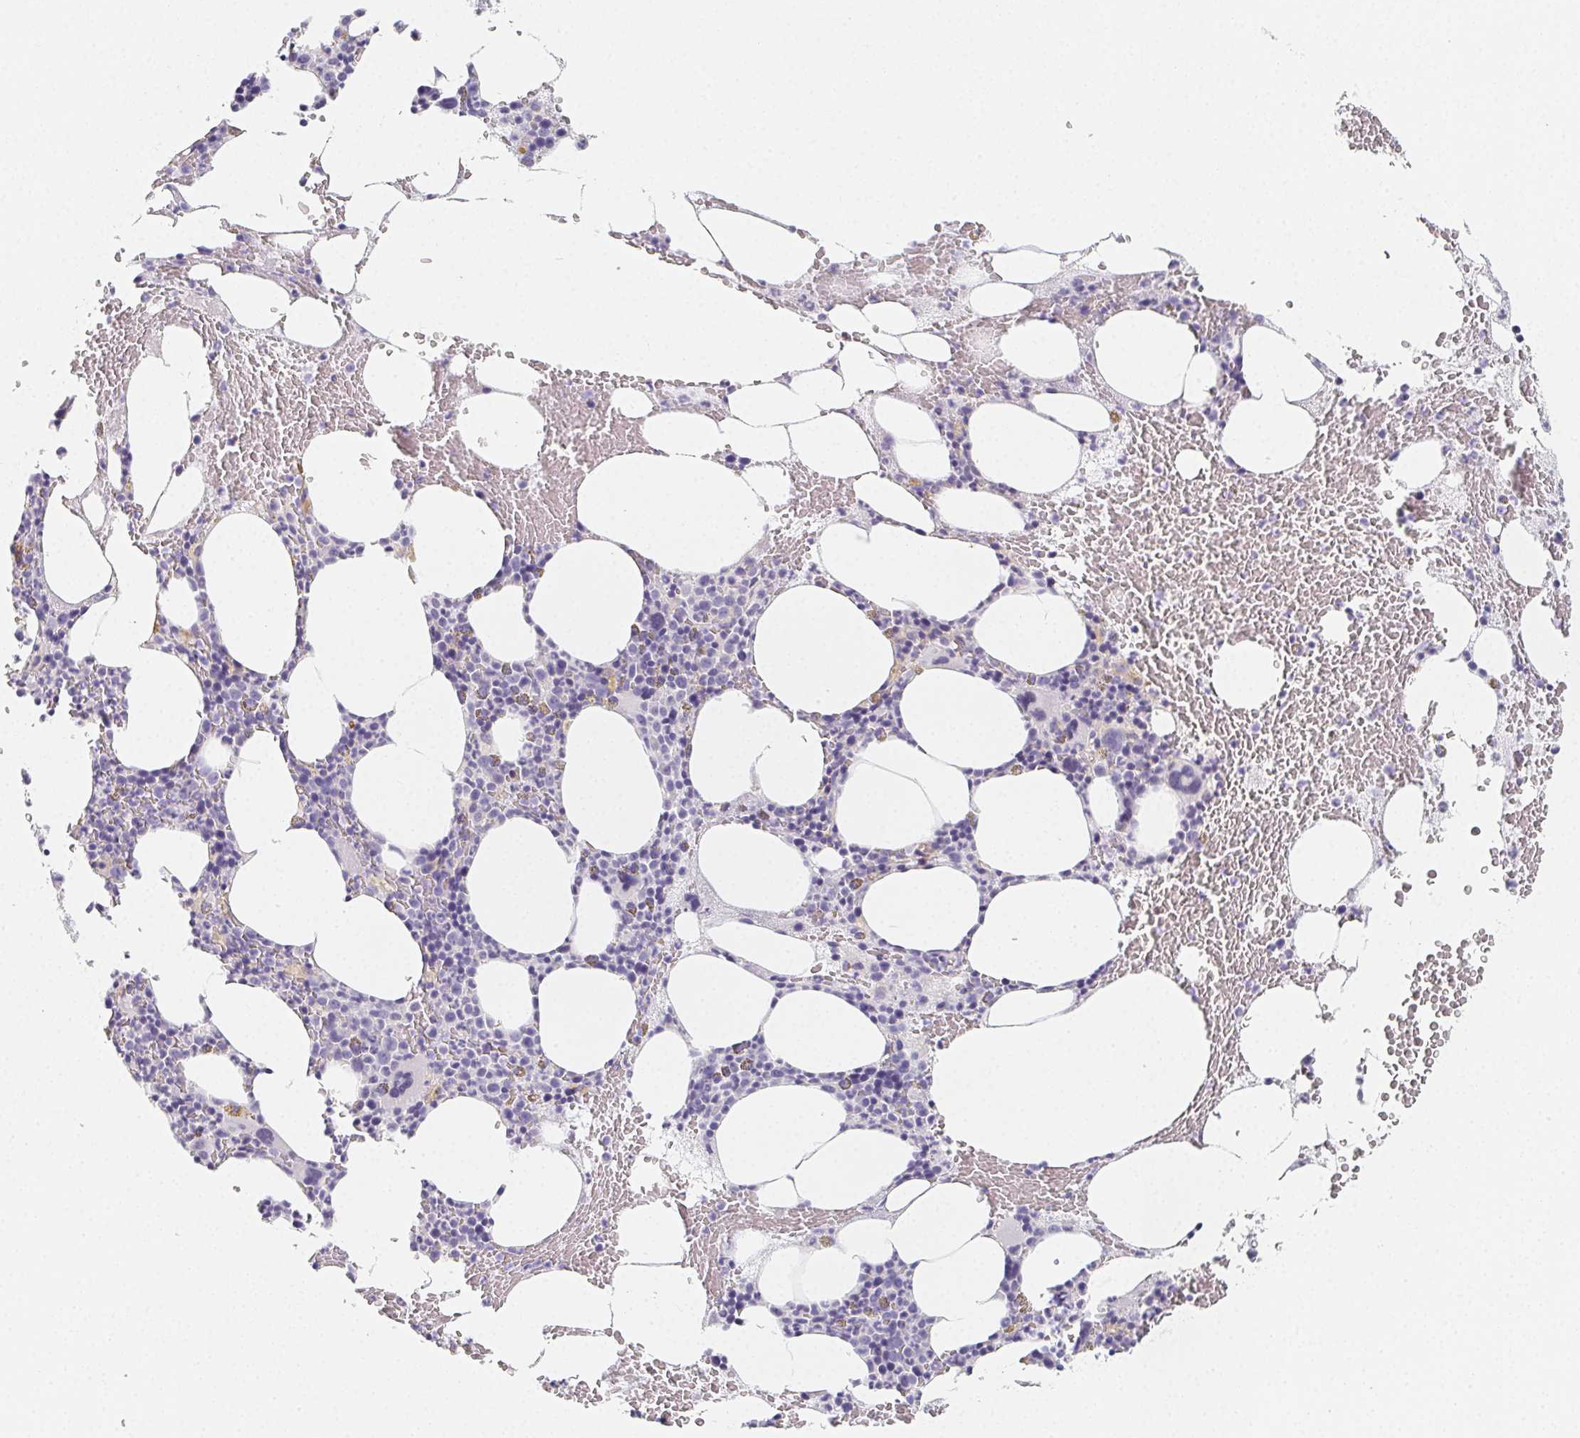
{"staining": {"intensity": "negative", "quantity": "none", "location": "none"}, "tissue": "bone marrow", "cell_type": "Hematopoietic cells", "image_type": "normal", "snomed": [{"axis": "morphology", "description": "Normal tissue, NOS"}, {"axis": "topography", "description": "Bone marrow"}], "caption": "Immunohistochemistry (IHC) of unremarkable bone marrow demonstrates no staining in hematopoietic cells. The staining is performed using DAB brown chromogen with nuclei counter-stained in using hematoxylin.", "gene": "GLIPR1L1", "patient": {"sex": "male", "age": 89}}